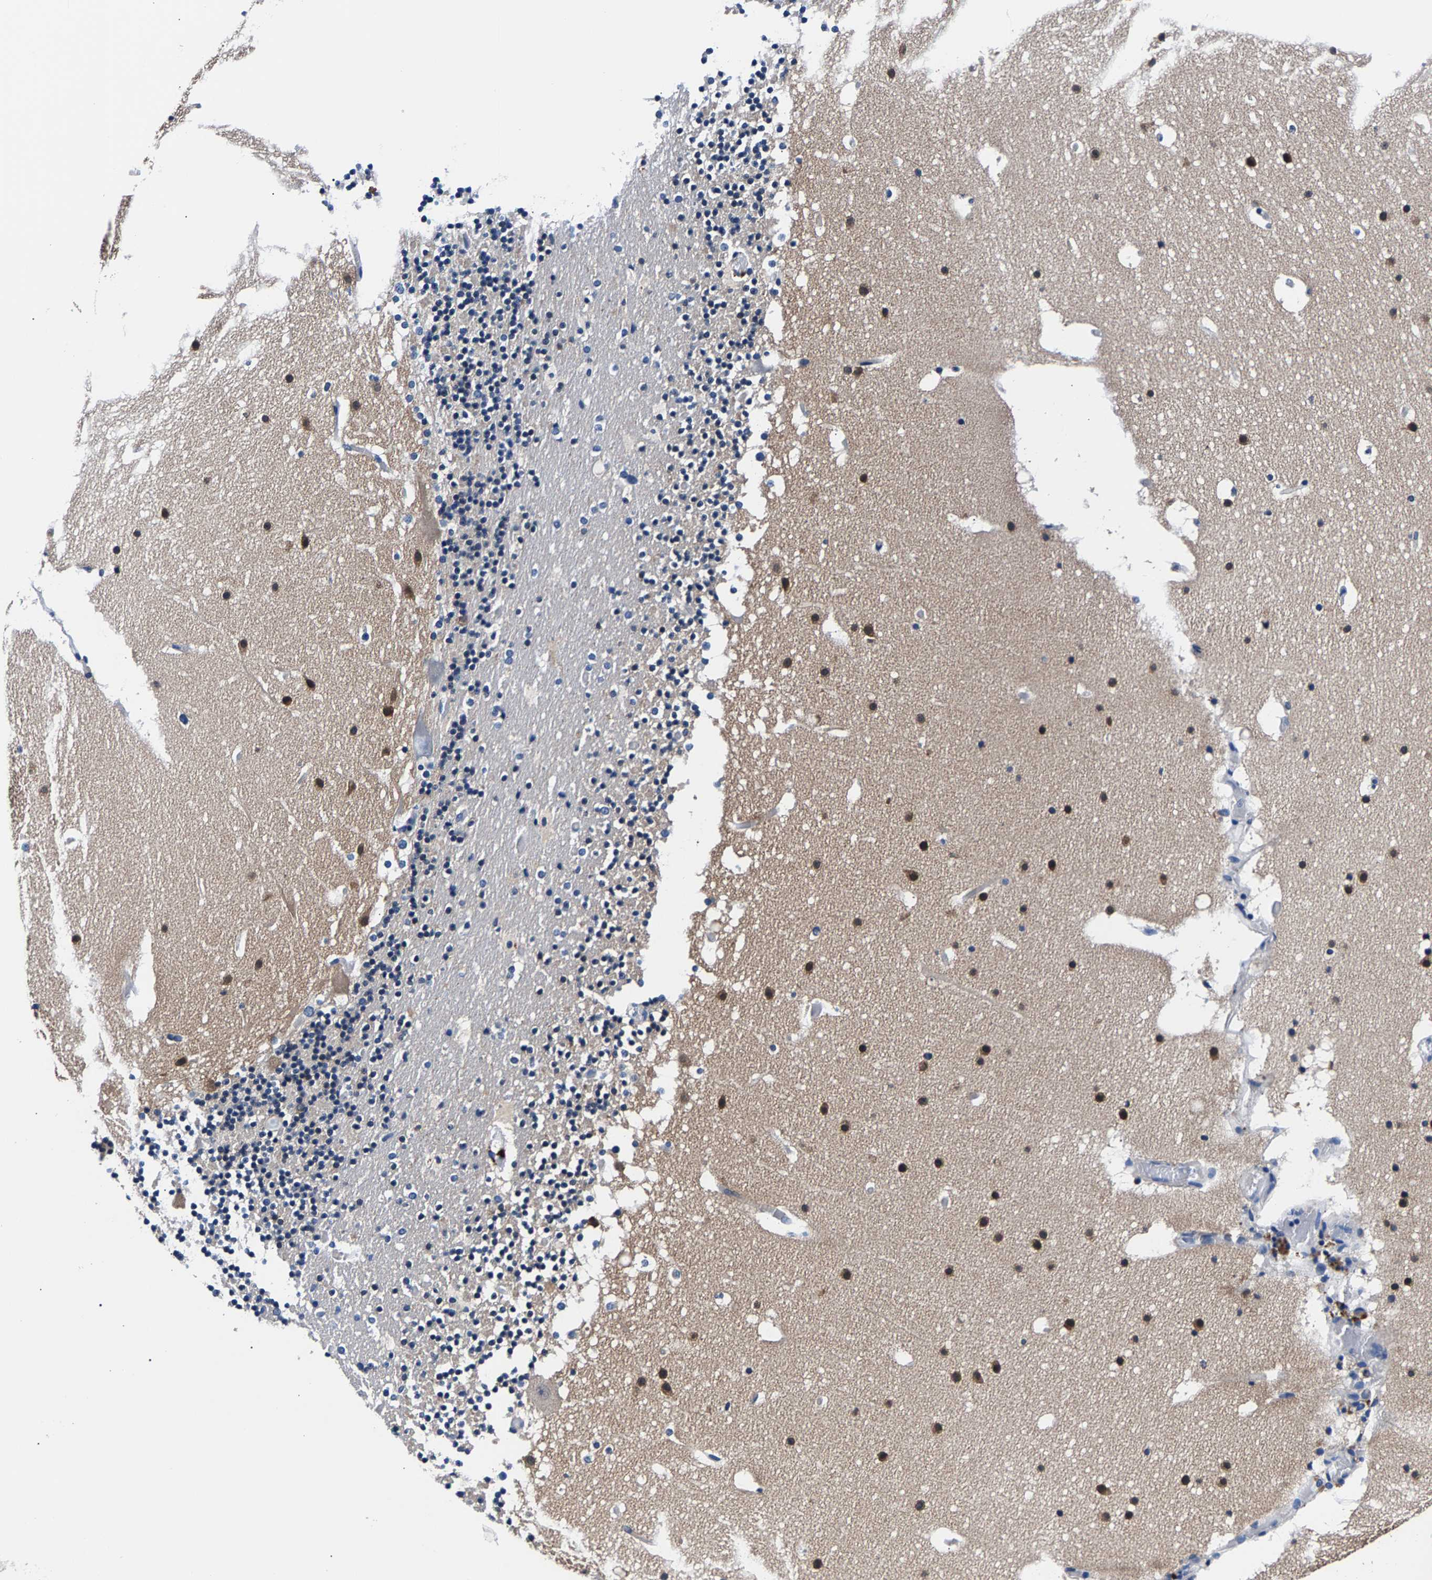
{"staining": {"intensity": "negative", "quantity": "none", "location": "none"}, "tissue": "cerebellum", "cell_type": "Cells in granular layer", "image_type": "normal", "snomed": [{"axis": "morphology", "description": "Normal tissue, NOS"}, {"axis": "topography", "description": "Cerebellum"}], "caption": "High magnification brightfield microscopy of normal cerebellum stained with DAB (brown) and counterstained with hematoxylin (blue): cells in granular layer show no significant expression. The staining is performed using DAB (3,3'-diaminobenzidine) brown chromogen with nuclei counter-stained in using hematoxylin.", "gene": "PHF24", "patient": {"sex": "male", "age": 57}}